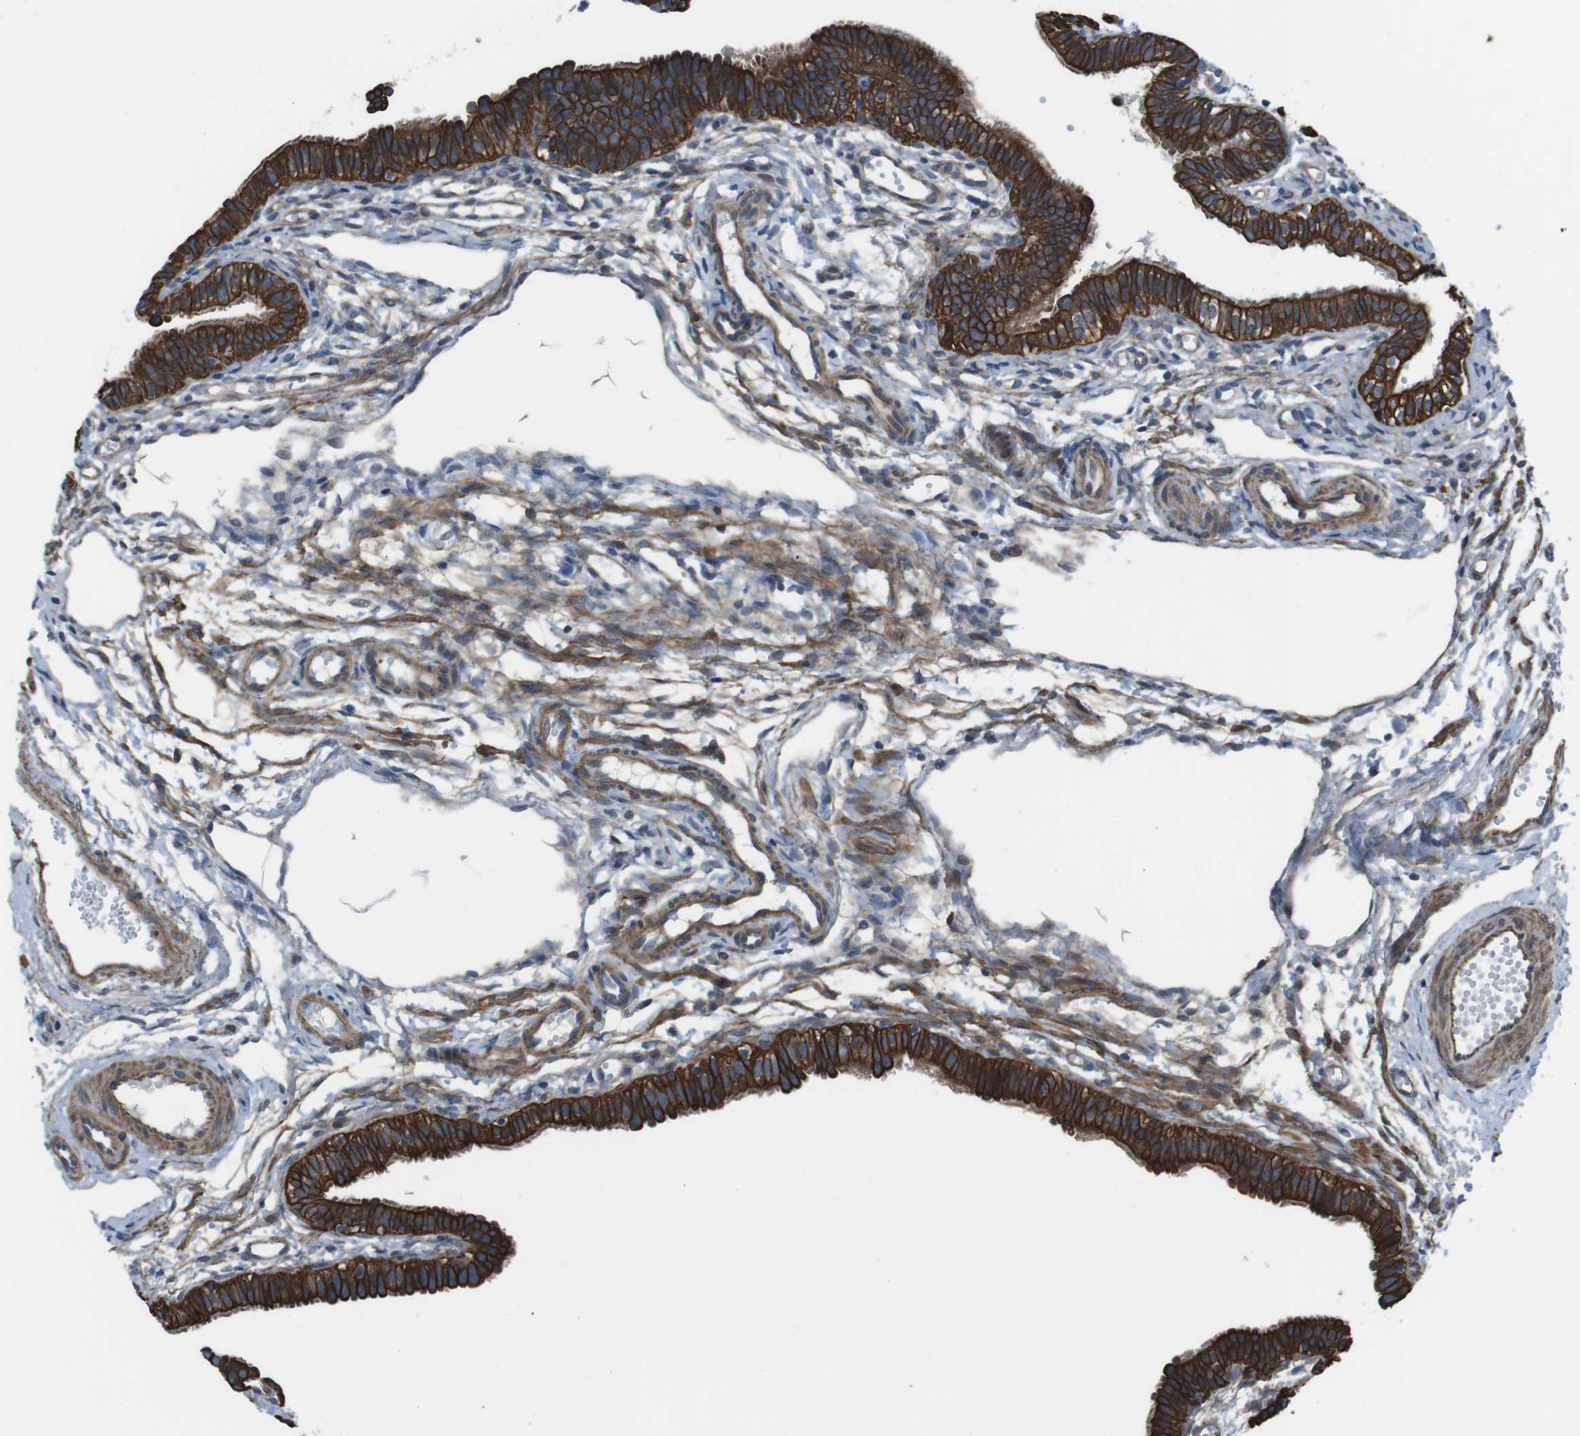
{"staining": {"intensity": "strong", "quantity": ">75%", "location": "cytoplasmic/membranous"}, "tissue": "fallopian tube", "cell_type": "Glandular cells", "image_type": "normal", "snomed": [{"axis": "morphology", "description": "Normal tissue, NOS"}, {"axis": "topography", "description": "Fallopian tube"}, {"axis": "topography", "description": "Placenta"}], "caption": "Glandular cells show high levels of strong cytoplasmic/membranous expression in approximately >75% of cells in unremarkable fallopian tube.", "gene": "FAM174B", "patient": {"sex": "female", "age": 34}}